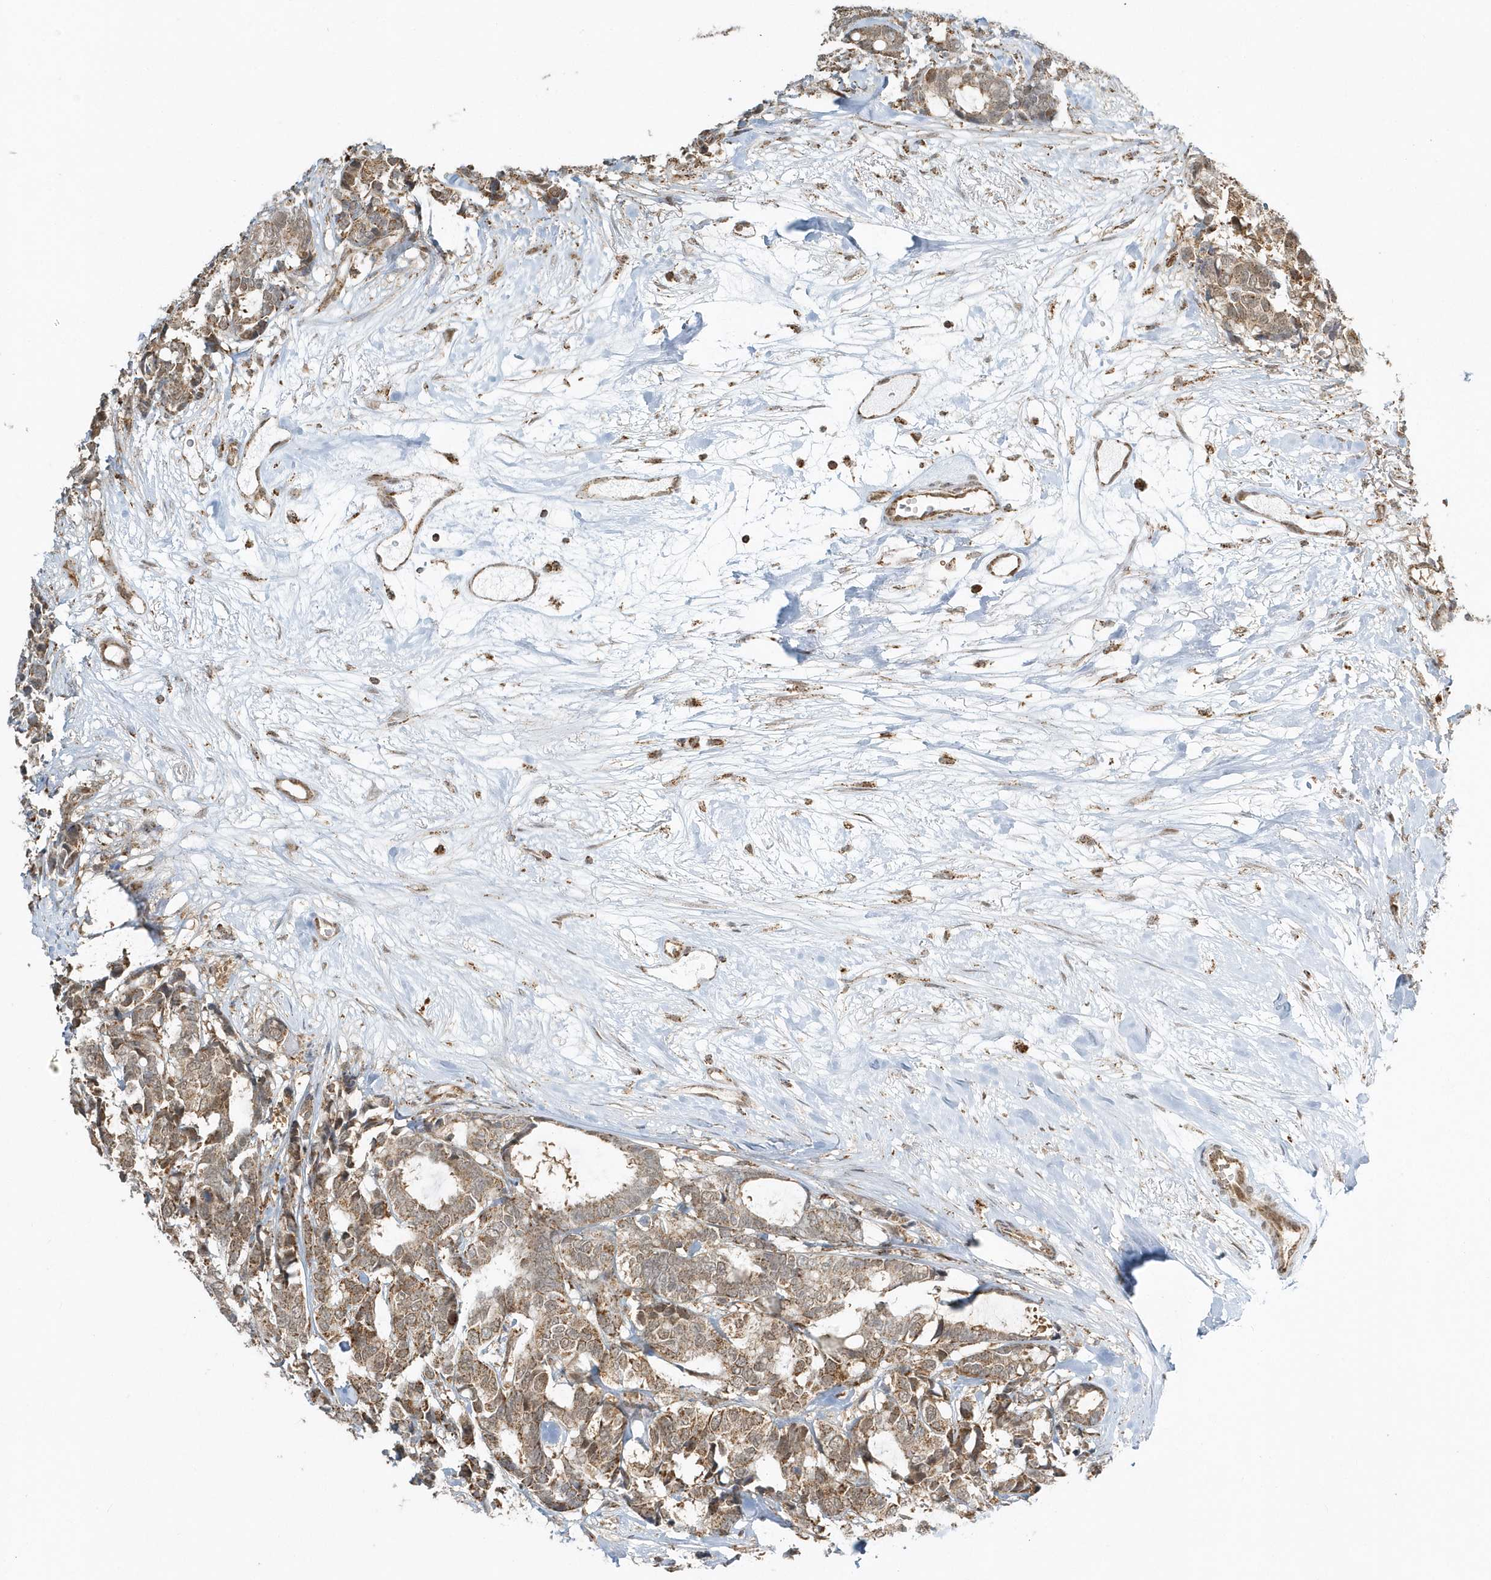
{"staining": {"intensity": "moderate", "quantity": ">75%", "location": "cytoplasmic/membranous,nuclear"}, "tissue": "breast cancer", "cell_type": "Tumor cells", "image_type": "cancer", "snomed": [{"axis": "morphology", "description": "Duct carcinoma"}, {"axis": "topography", "description": "Breast"}], "caption": "IHC histopathology image of human breast cancer stained for a protein (brown), which shows medium levels of moderate cytoplasmic/membranous and nuclear staining in approximately >75% of tumor cells.", "gene": "PSMD6", "patient": {"sex": "female", "age": 87}}